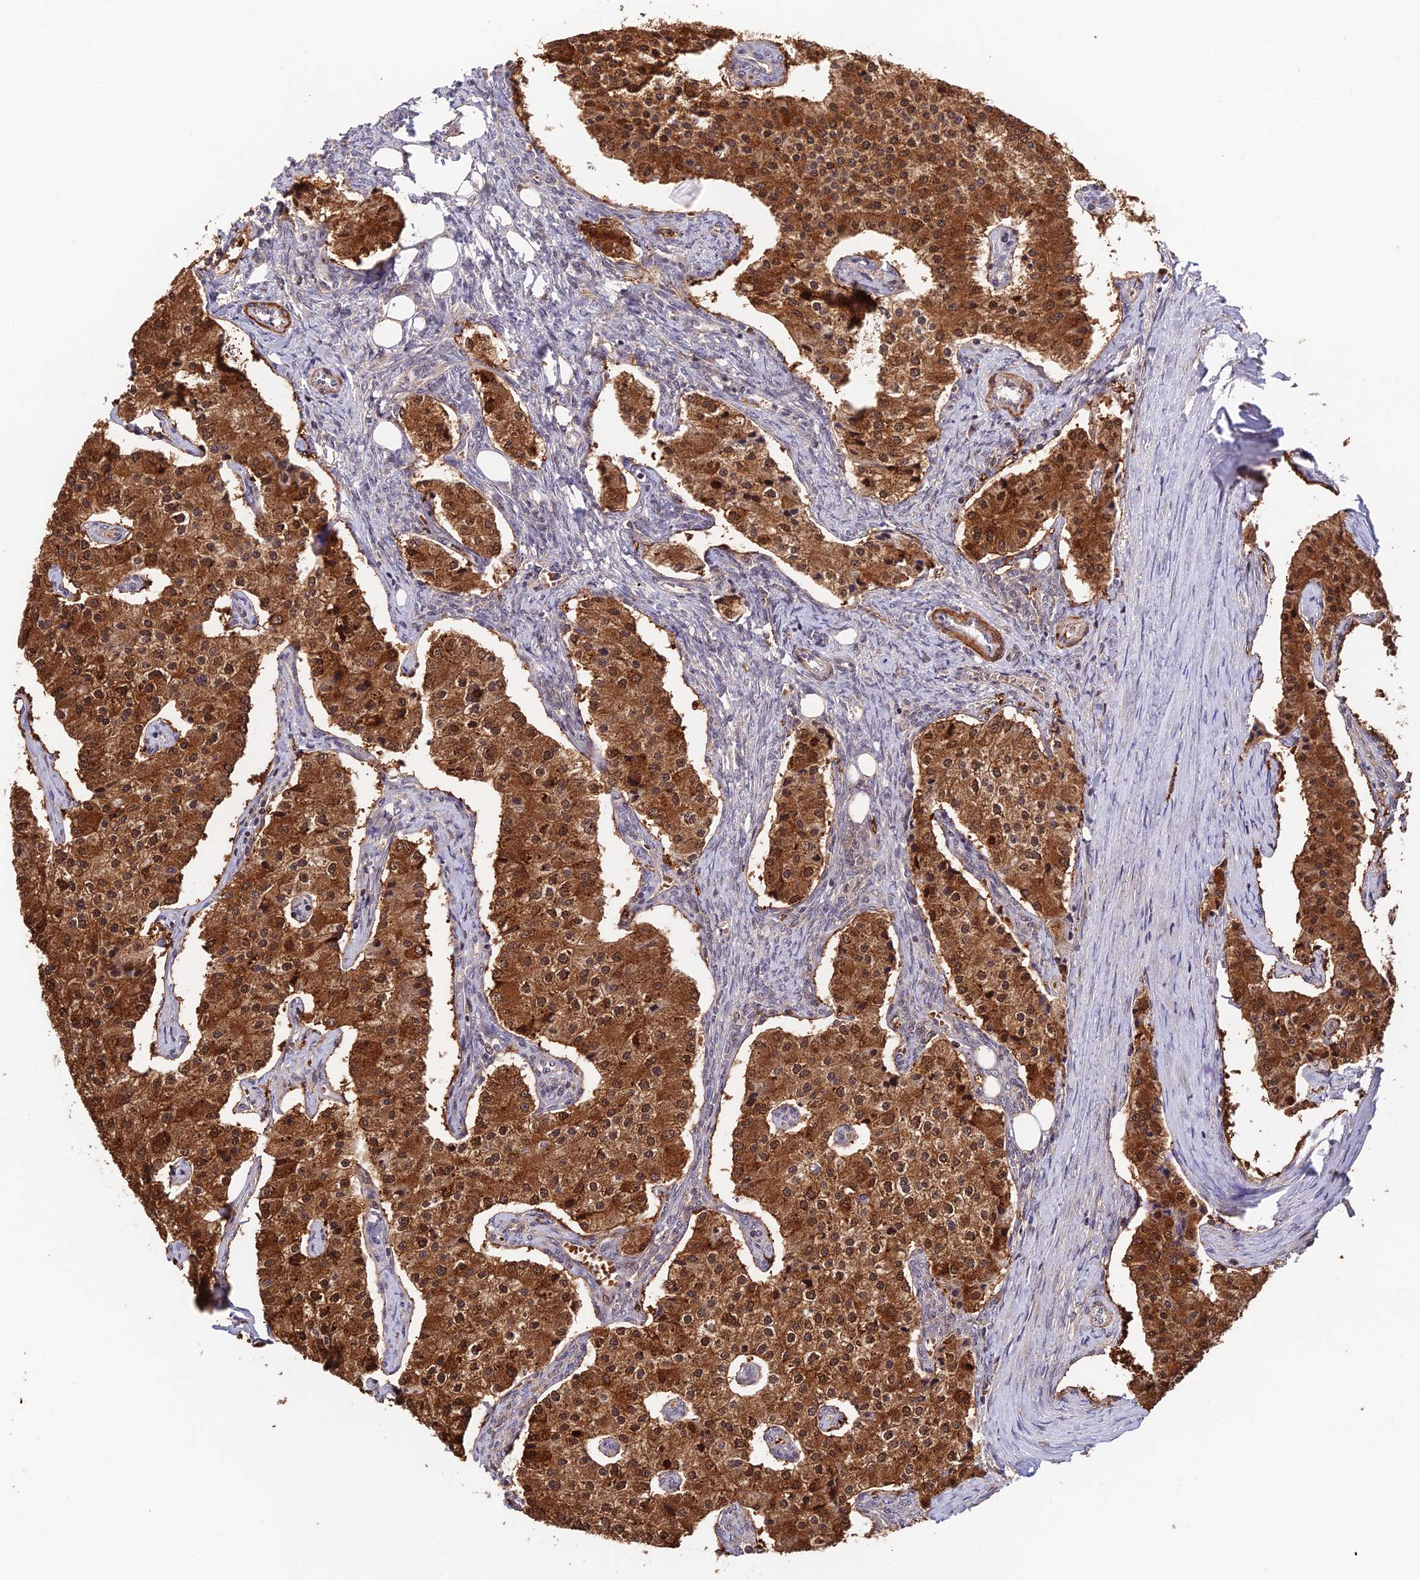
{"staining": {"intensity": "strong", "quantity": ">75%", "location": "cytoplasmic/membranous,nuclear"}, "tissue": "carcinoid", "cell_type": "Tumor cells", "image_type": "cancer", "snomed": [{"axis": "morphology", "description": "Carcinoid, malignant, NOS"}, {"axis": "topography", "description": "Colon"}], "caption": "This histopathology image exhibits immunohistochemistry (IHC) staining of human malignant carcinoid, with high strong cytoplasmic/membranous and nuclear staining in approximately >75% of tumor cells.", "gene": "CWH43", "patient": {"sex": "female", "age": 52}}